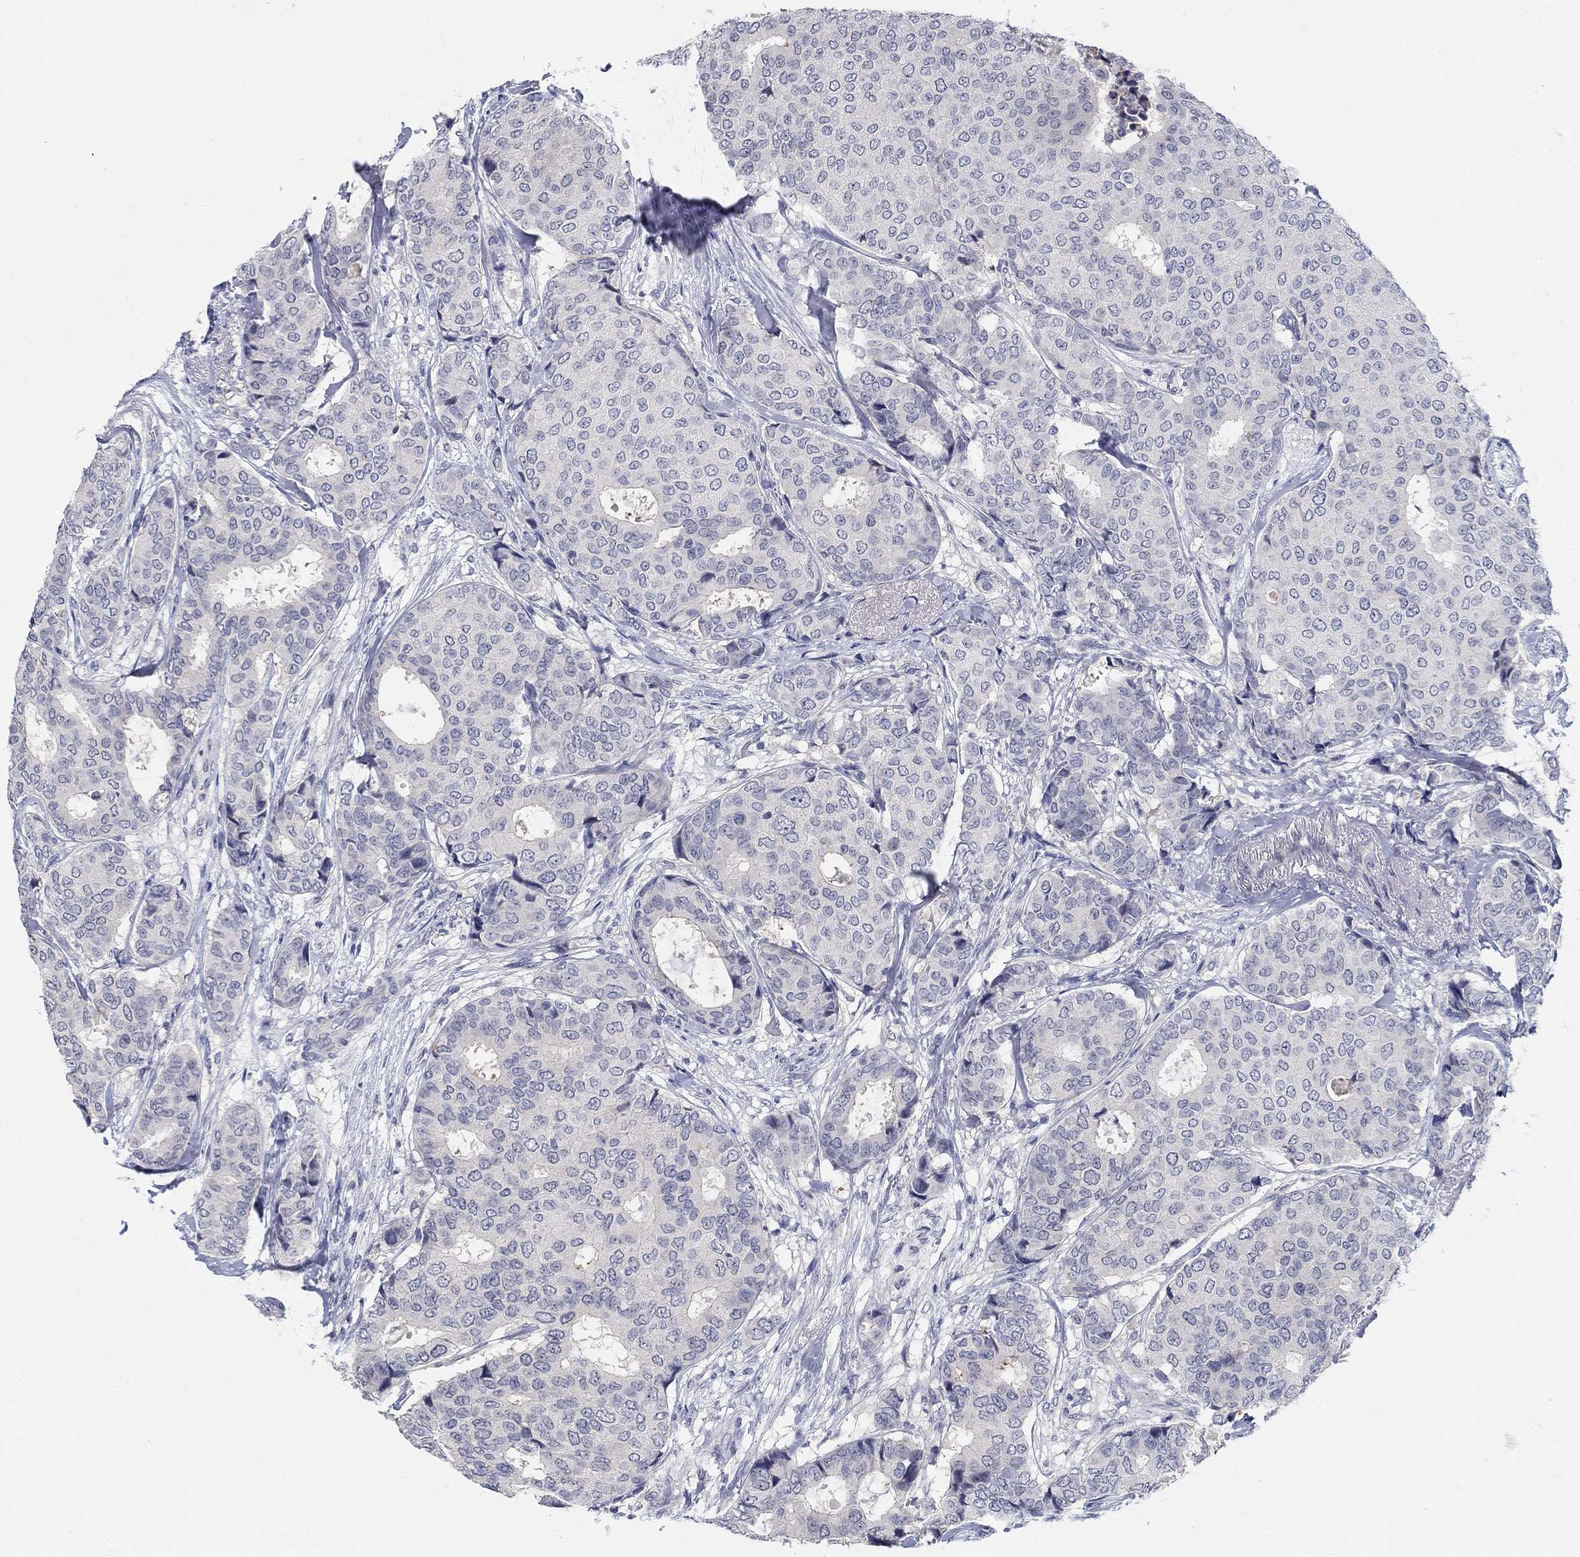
{"staining": {"intensity": "negative", "quantity": "none", "location": "none"}, "tissue": "breast cancer", "cell_type": "Tumor cells", "image_type": "cancer", "snomed": [{"axis": "morphology", "description": "Duct carcinoma"}, {"axis": "topography", "description": "Breast"}], "caption": "Immunohistochemistry of invasive ductal carcinoma (breast) displays no expression in tumor cells. The staining was performed using DAB to visualize the protein expression in brown, while the nuclei were stained in blue with hematoxylin (Magnification: 20x).", "gene": "SMIM18", "patient": {"sex": "female", "age": 75}}